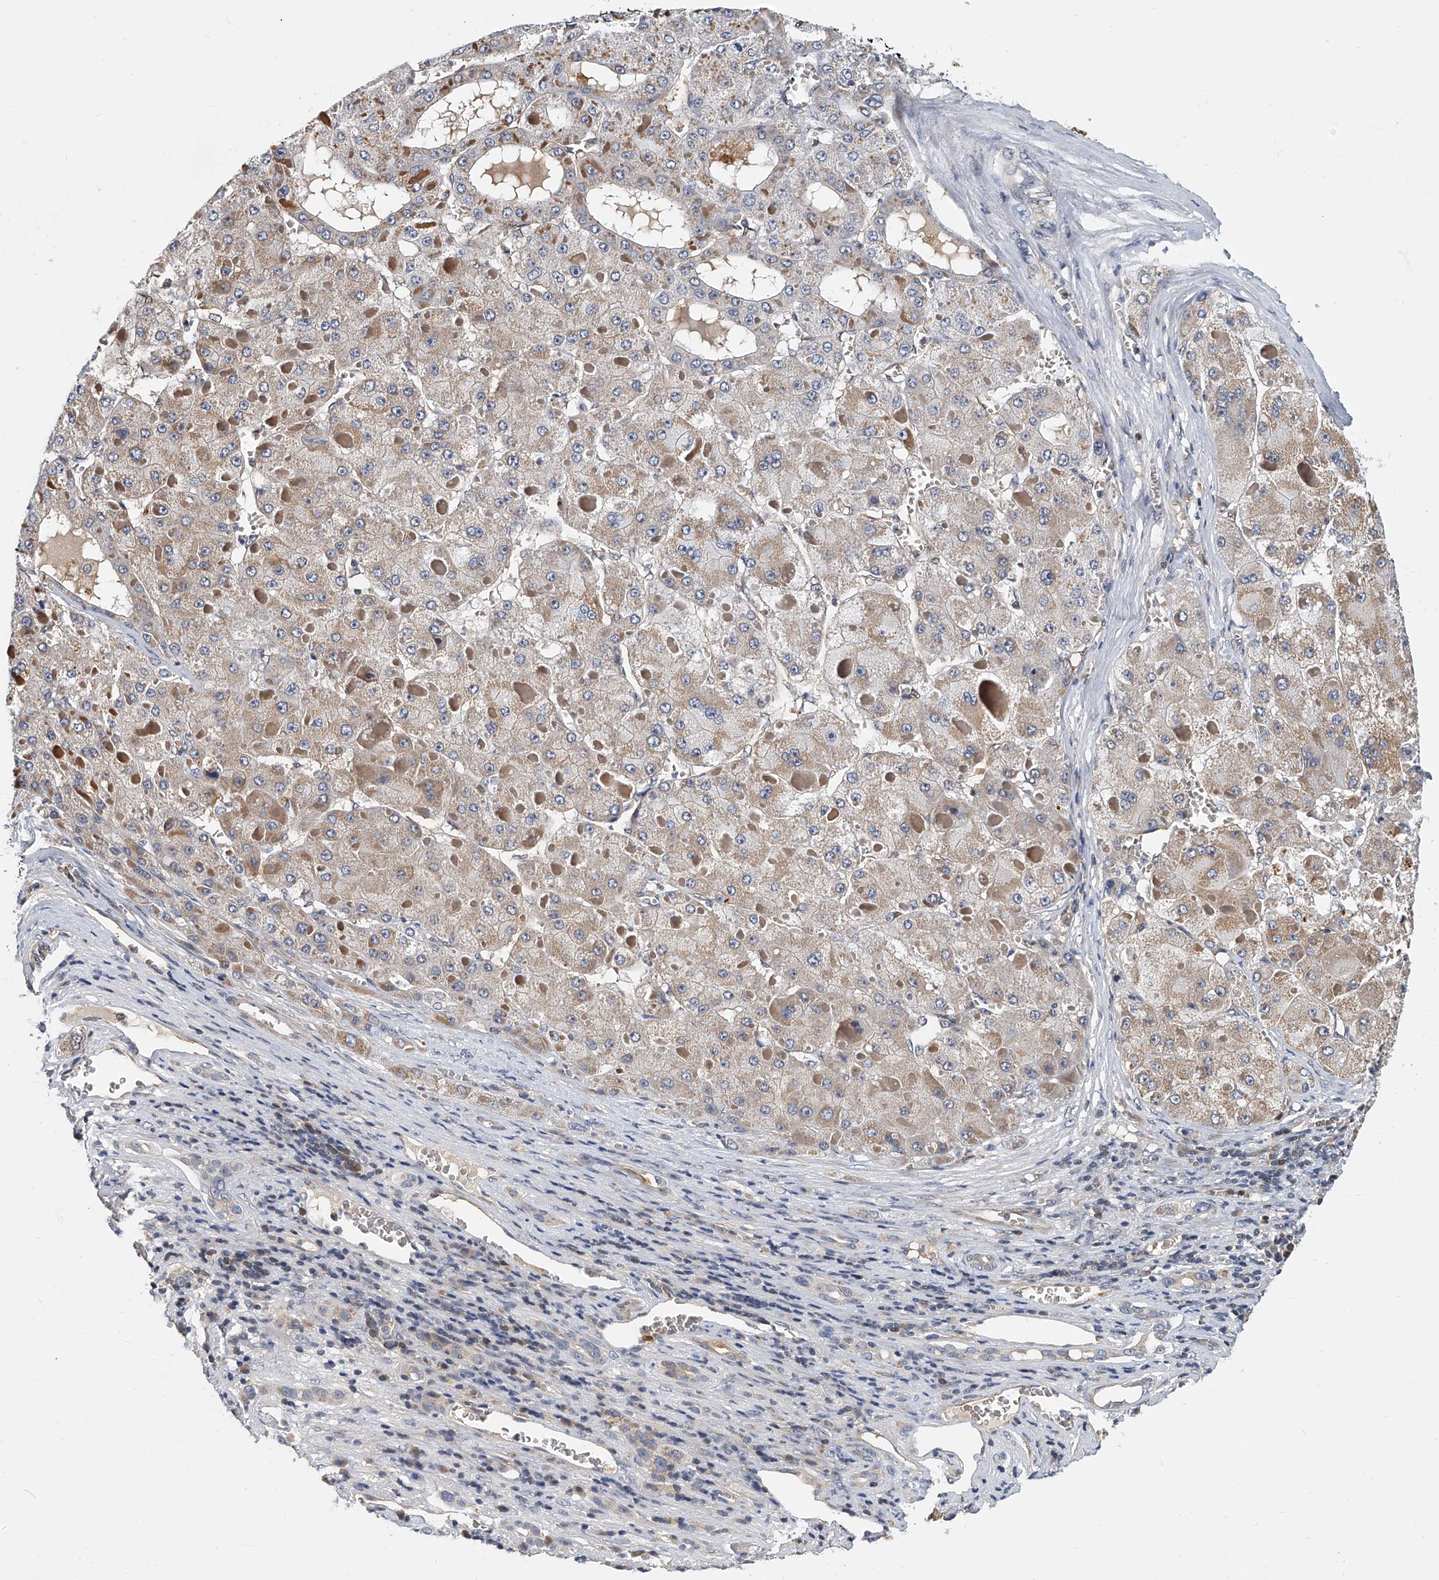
{"staining": {"intensity": "weak", "quantity": "25%-75%", "location": "cytoplasmic/membranous"}, "tissue": "liver cancer", "cell_type": "Tumor cells", "image_type": "cancer", "snomed": [{"axis": "morphology", "description": "Carcinoma, Hepatocellular, NOS"}, {"axis": "topography", "description": "Liver"}], "caption": "The histopathology image exhibits staining of hepatocellular carcinoma (liver), revealing weak cytoplasmic/membranous protein expression (brown color) within tumor cells.", "gene": "CD200", "patient": {"sex": "female", "age": 73}}